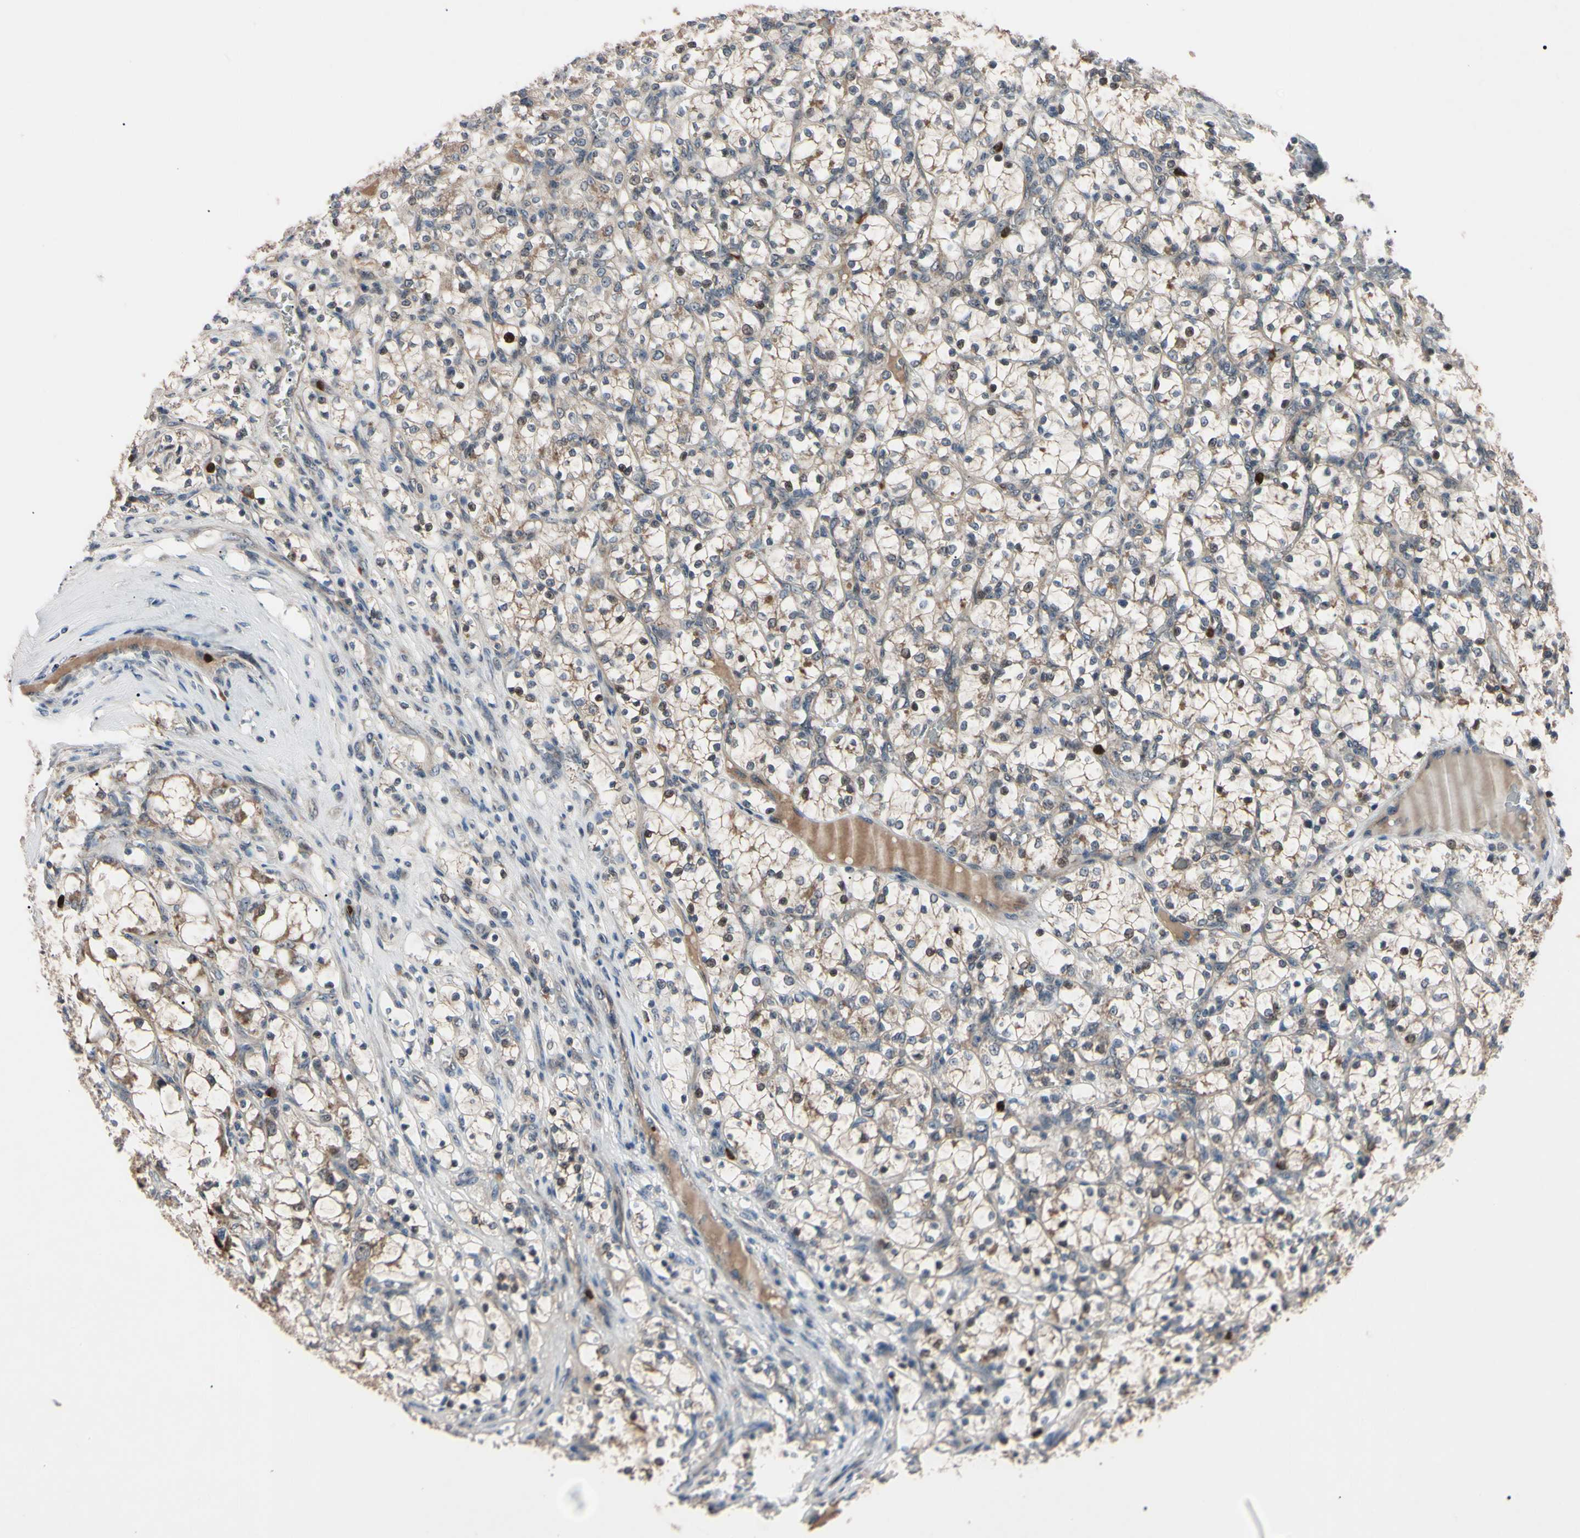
{"staining": {"intensity": "strong", "quantity": "<25%", "location": "cytoplasmic/membranous,nuclear"}, "tissue": "renal cancer", "cell_type": "Tumor cells", "image_type": "cancer", "snomed": [{"axis": "morphology", "description": "Adenocarcinoma, NOS"}, {"axis": "topography", "description": "Kidney"}], "caption": "Renal adenocarcinoma tissue displays strong cytoplasmic/membranous and nuclear positivity in about <25% of tumor cells The protein of interest is stained brown, and the nuclei are stained in blue (DAB IHC with brightfield microscopy, high magnification).", "gene": "TRAF5", "patient": {"sex": "female", "age": 69}}